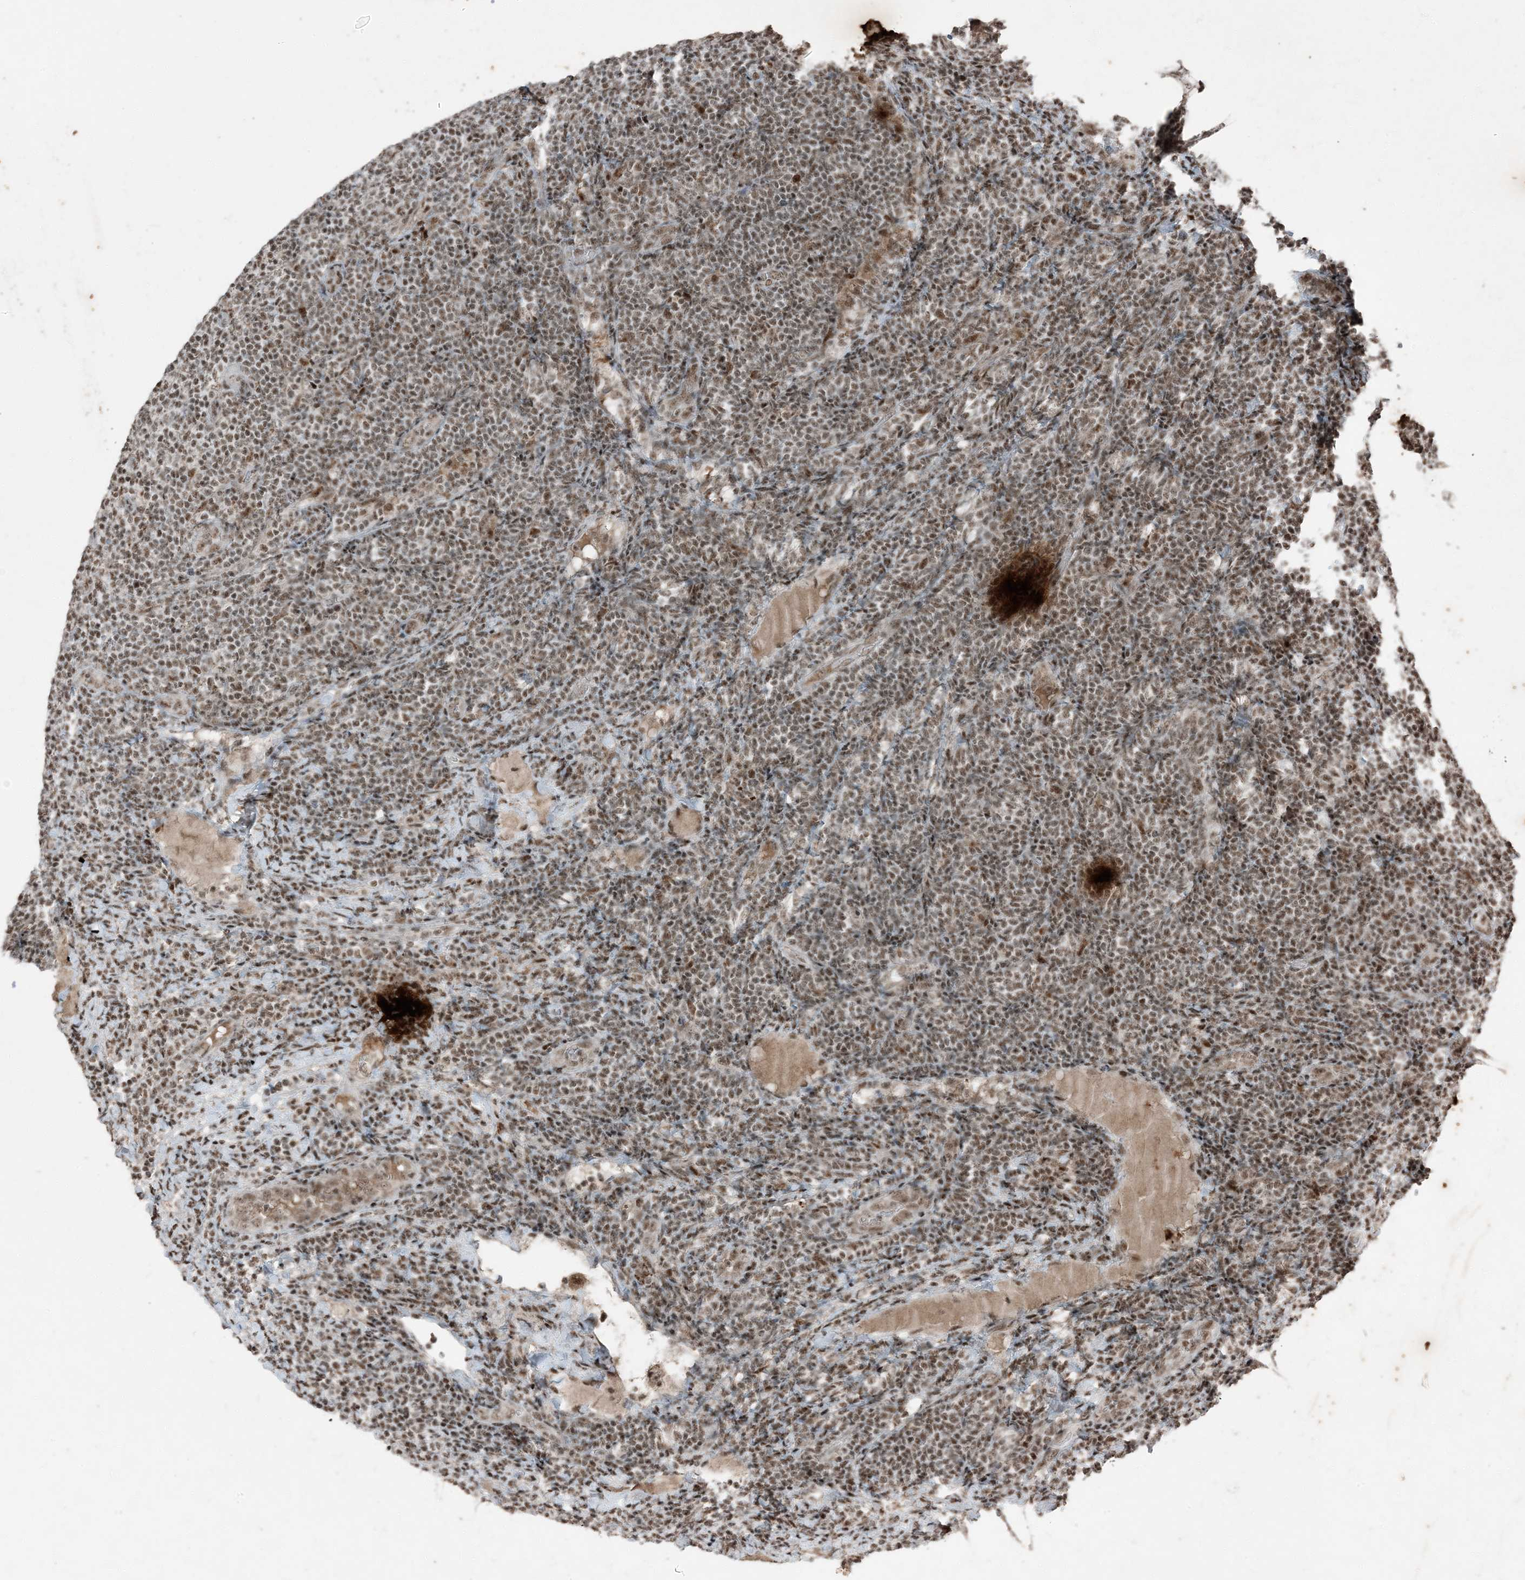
{"staining": {"intensity": "moderate", "quantity": ">75%", "location": "nuclear"}, "tissue": "lymphoma", "cell_type": "Tumor cells", "image_type": "cancer", "snomed": [{"axis": "morphology", "description": "Malignant lymphoma, non-Hodgkin's type, Low grade"}, {"axis": "topography", "description": "Lymph node"}], "caption": "IHC of malignant lymphoma, non-Hodgkin's type (low-grade) demonstrates medium levels of moderate nuclear positivity in about >75% of tumor cells.", "gene": "TADA2B", "patient": {"sex": "male", "age": 66}}